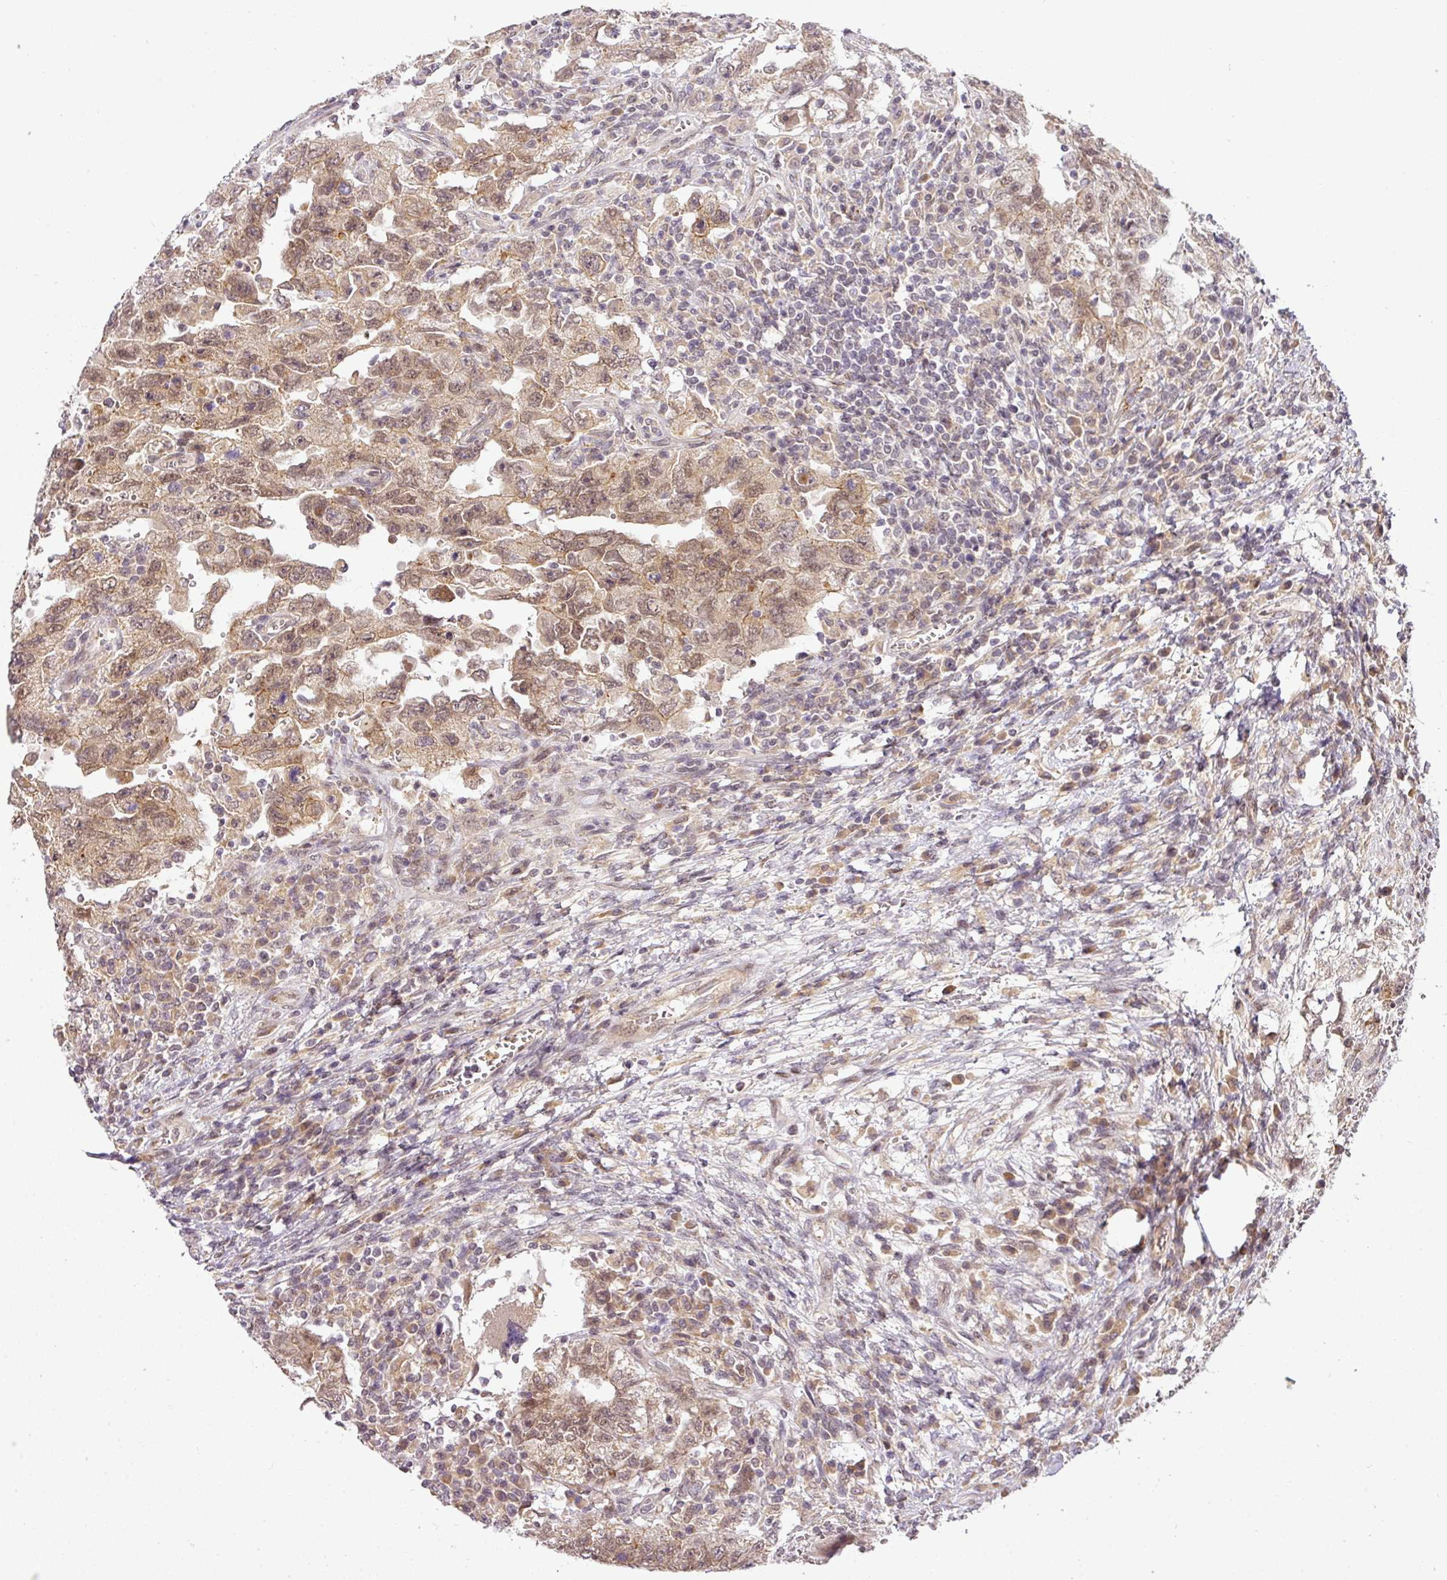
{"staining": {"intensity": "moderate", "quantity": ">75%", "location": "nuclear"}, "tissue": "testis cancer", "cell_type": "Tumor cells", "image_type": "cancer", "snomed": [{"axis": "morphology", "description": "Carcinoma, Embryonal, NOS"}, {"axis": "topography", "description": "Testis"}], "caption": "Moderate nuclear positivity is appreciated in approximately >75% of tumor cells in testis embryonal carcinoma.", "gene": "C1orf226", "patient": {"sex": "male", "age": 26}}